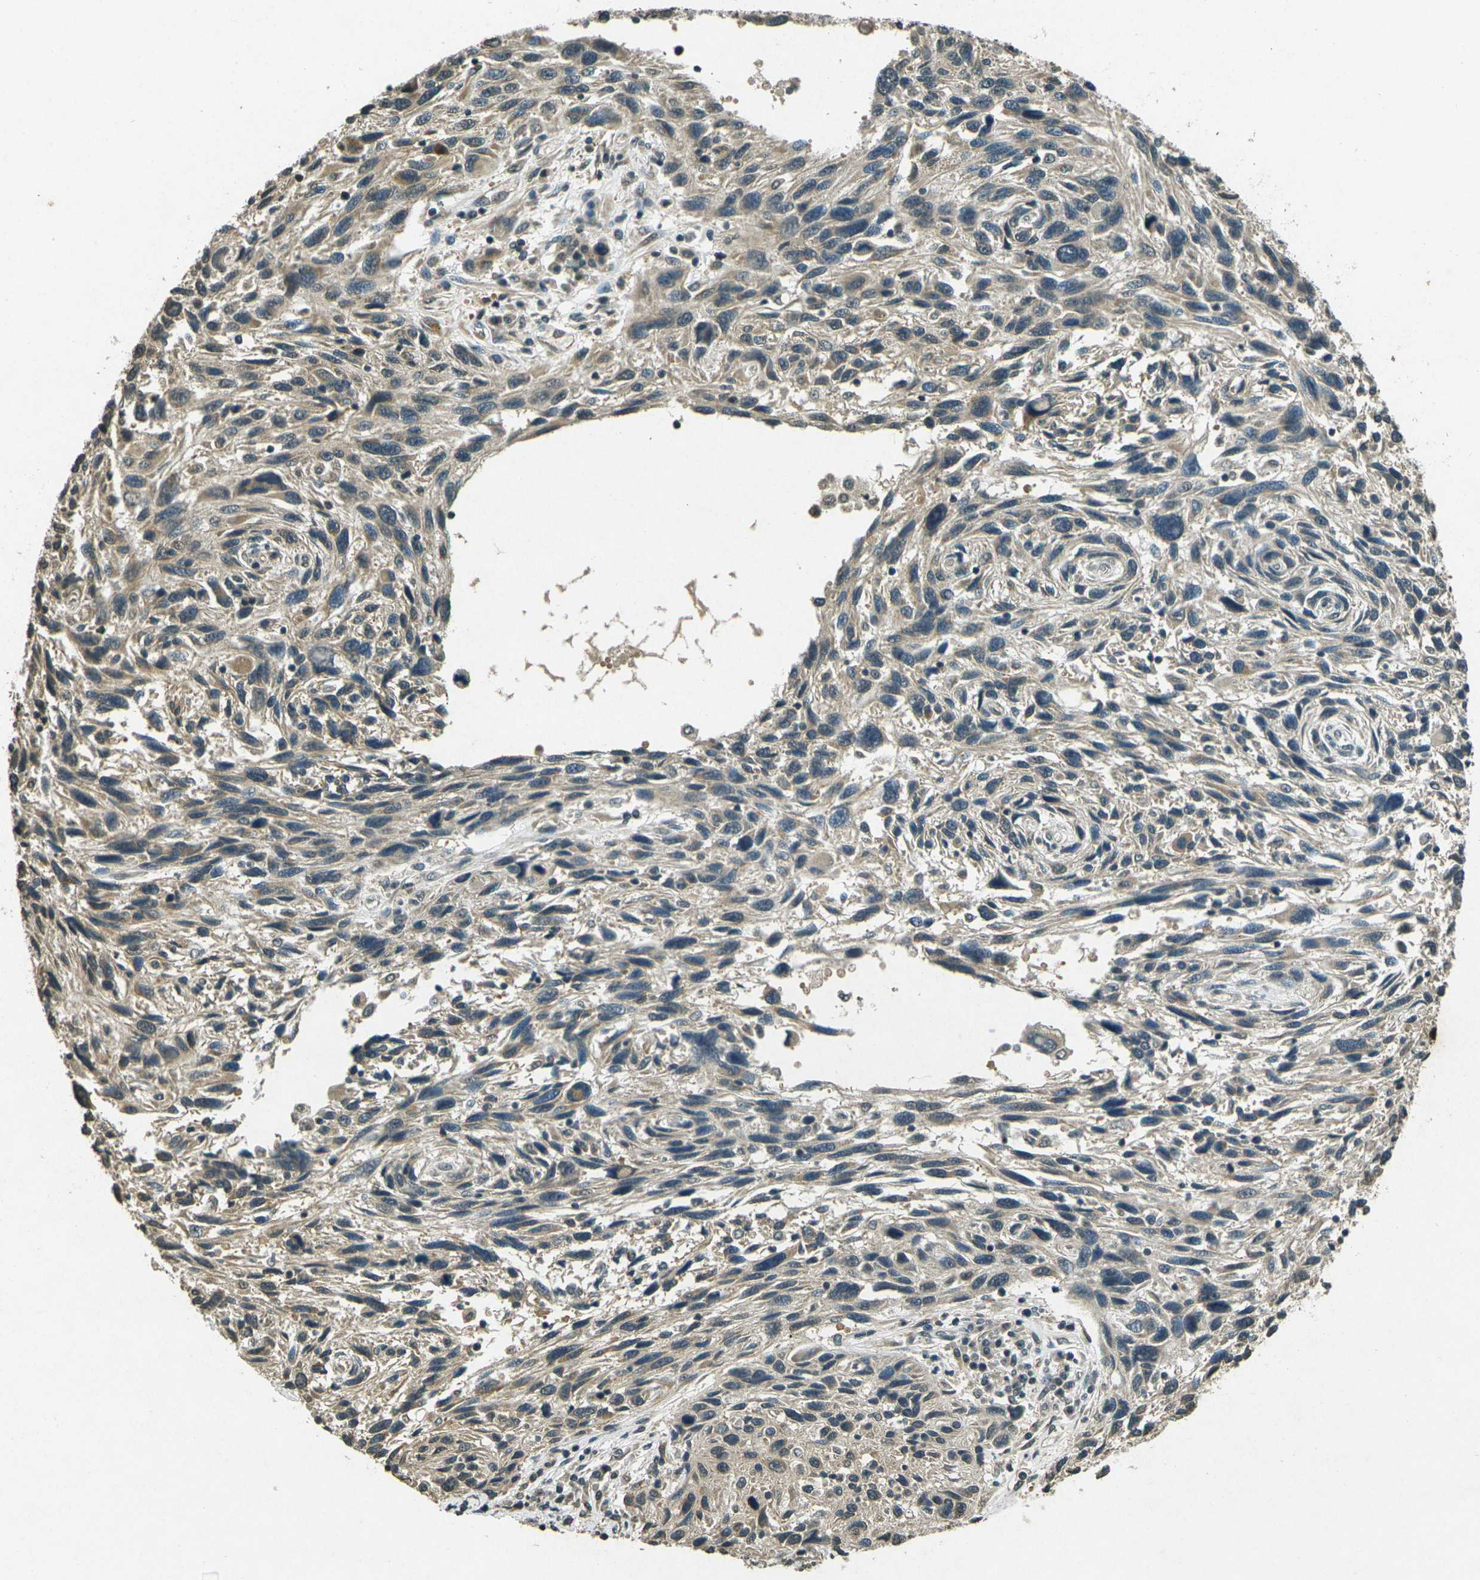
{"staining": {"intensity": "weak", "quantity": "25%-75%", "location": "cytoplasmic/membranous"}, "tissue": "melanoma", "cell_type": "Tumor cells", "image_type": "cancer", "snomed": [{"axis": "morphology", "description": "Malignant melanoma, NOS"}, {"axis": "topography", "description": "Skin"}], "caption": "Immunohistochemical staining of melanoma shows low levels of weak cytoplasmic/membranous expression in about 25%-75% of tumor cells.", "gene": "PDE2A", "patient": {"sex": "male", "age": 53}}